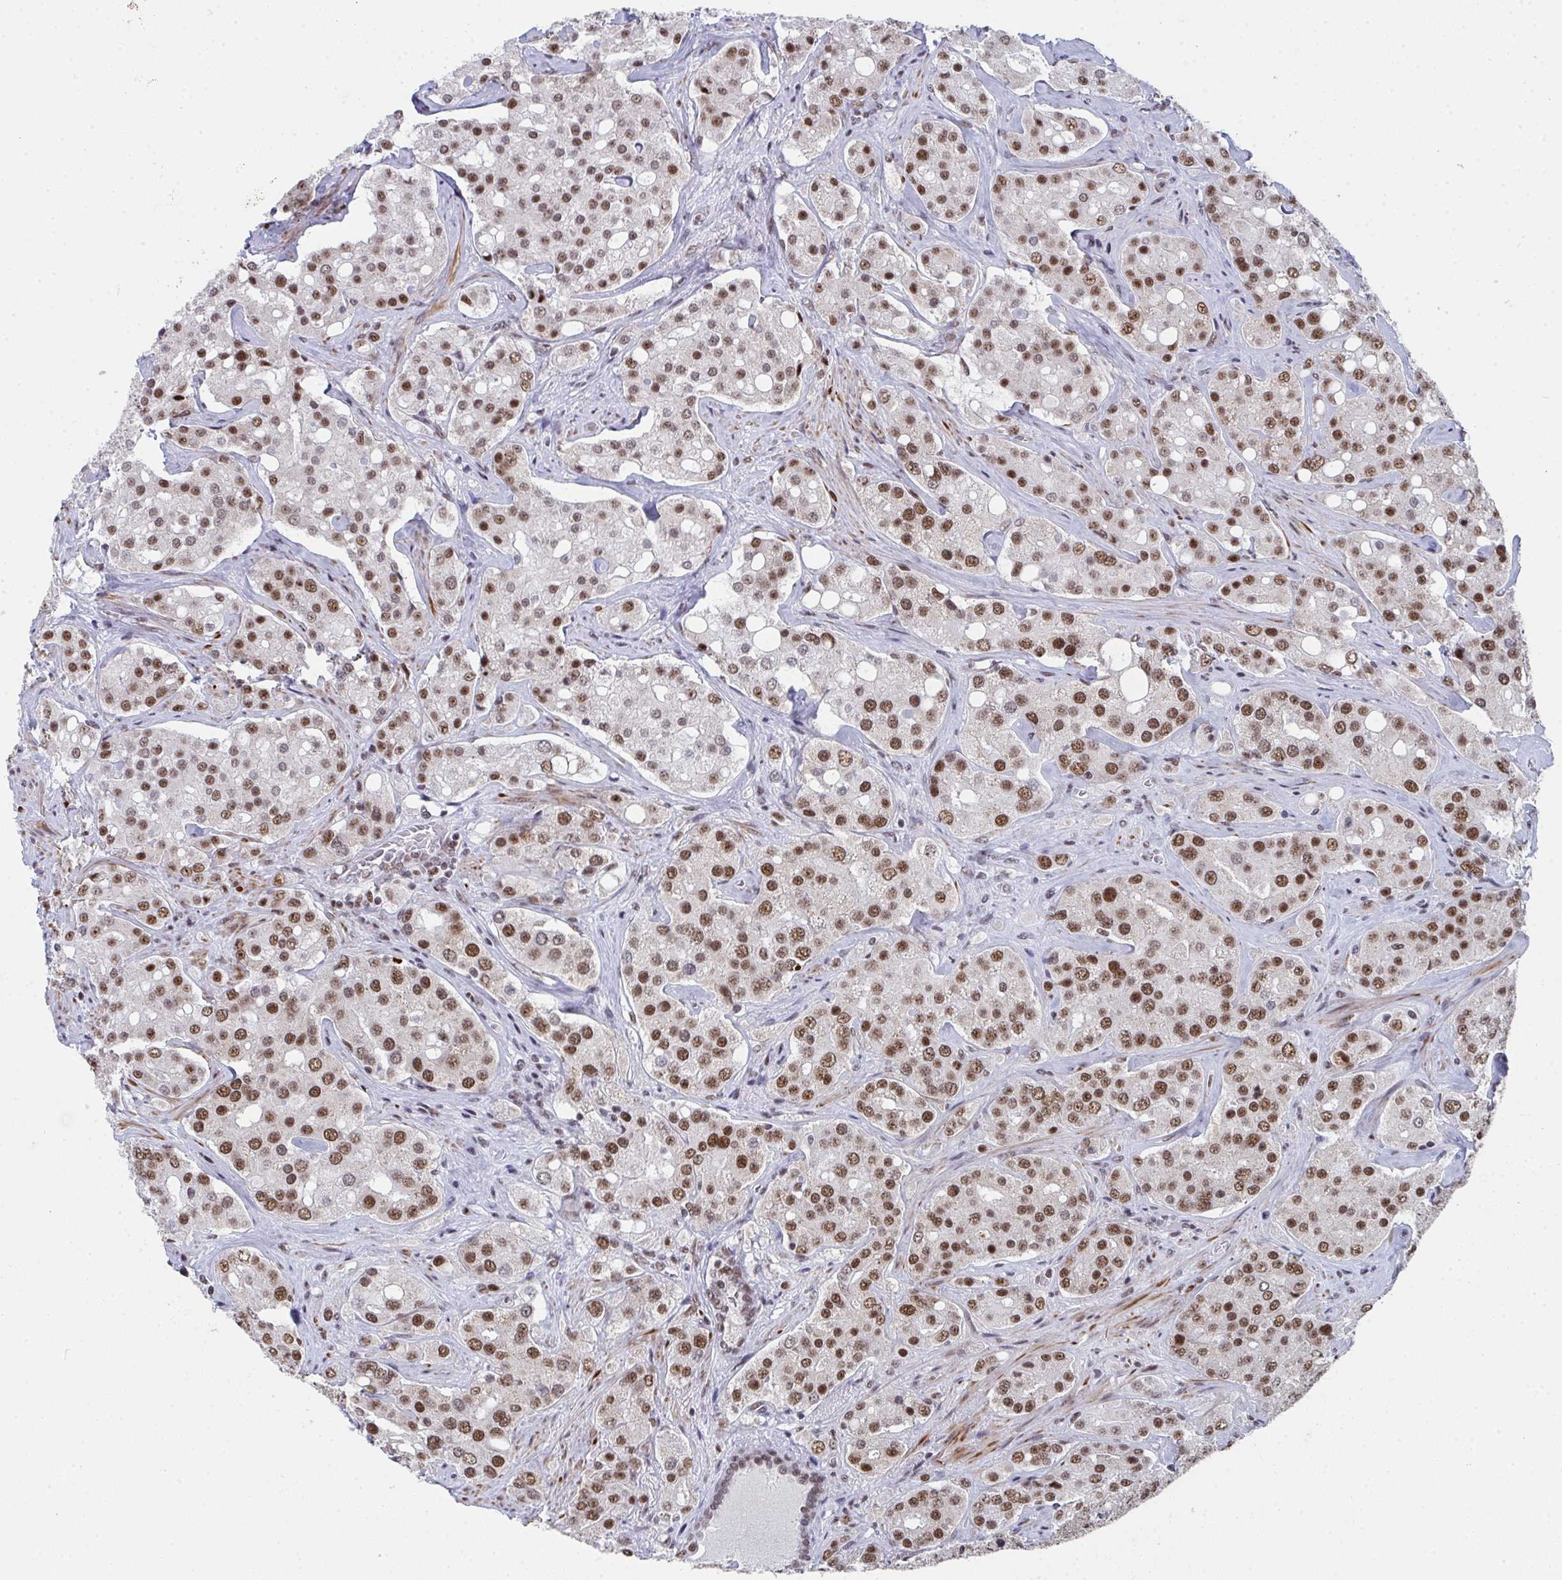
{"staining": {"intensity": "moderate", "quantity": ">75%", "location": "nuclear"}, "tissue": "prostate cancer", "cell_type": "Tumor cells", "image_type": "cancer", "snomed": [{"axis": "morphology", "description": "Adenocarcinoma, High grade"}, {"axis": "topography", "description": "Prostate"}], "caption": "This histopathology image demonstrates immunohistochemistry (IHC) staining of human prostate adenocarcinoma (high-grade), with medium moderate nuclear expression in about >75% of tumor cells.", "gene": "SNRNP70", "patient": {"sex": "male", "age": 67}}